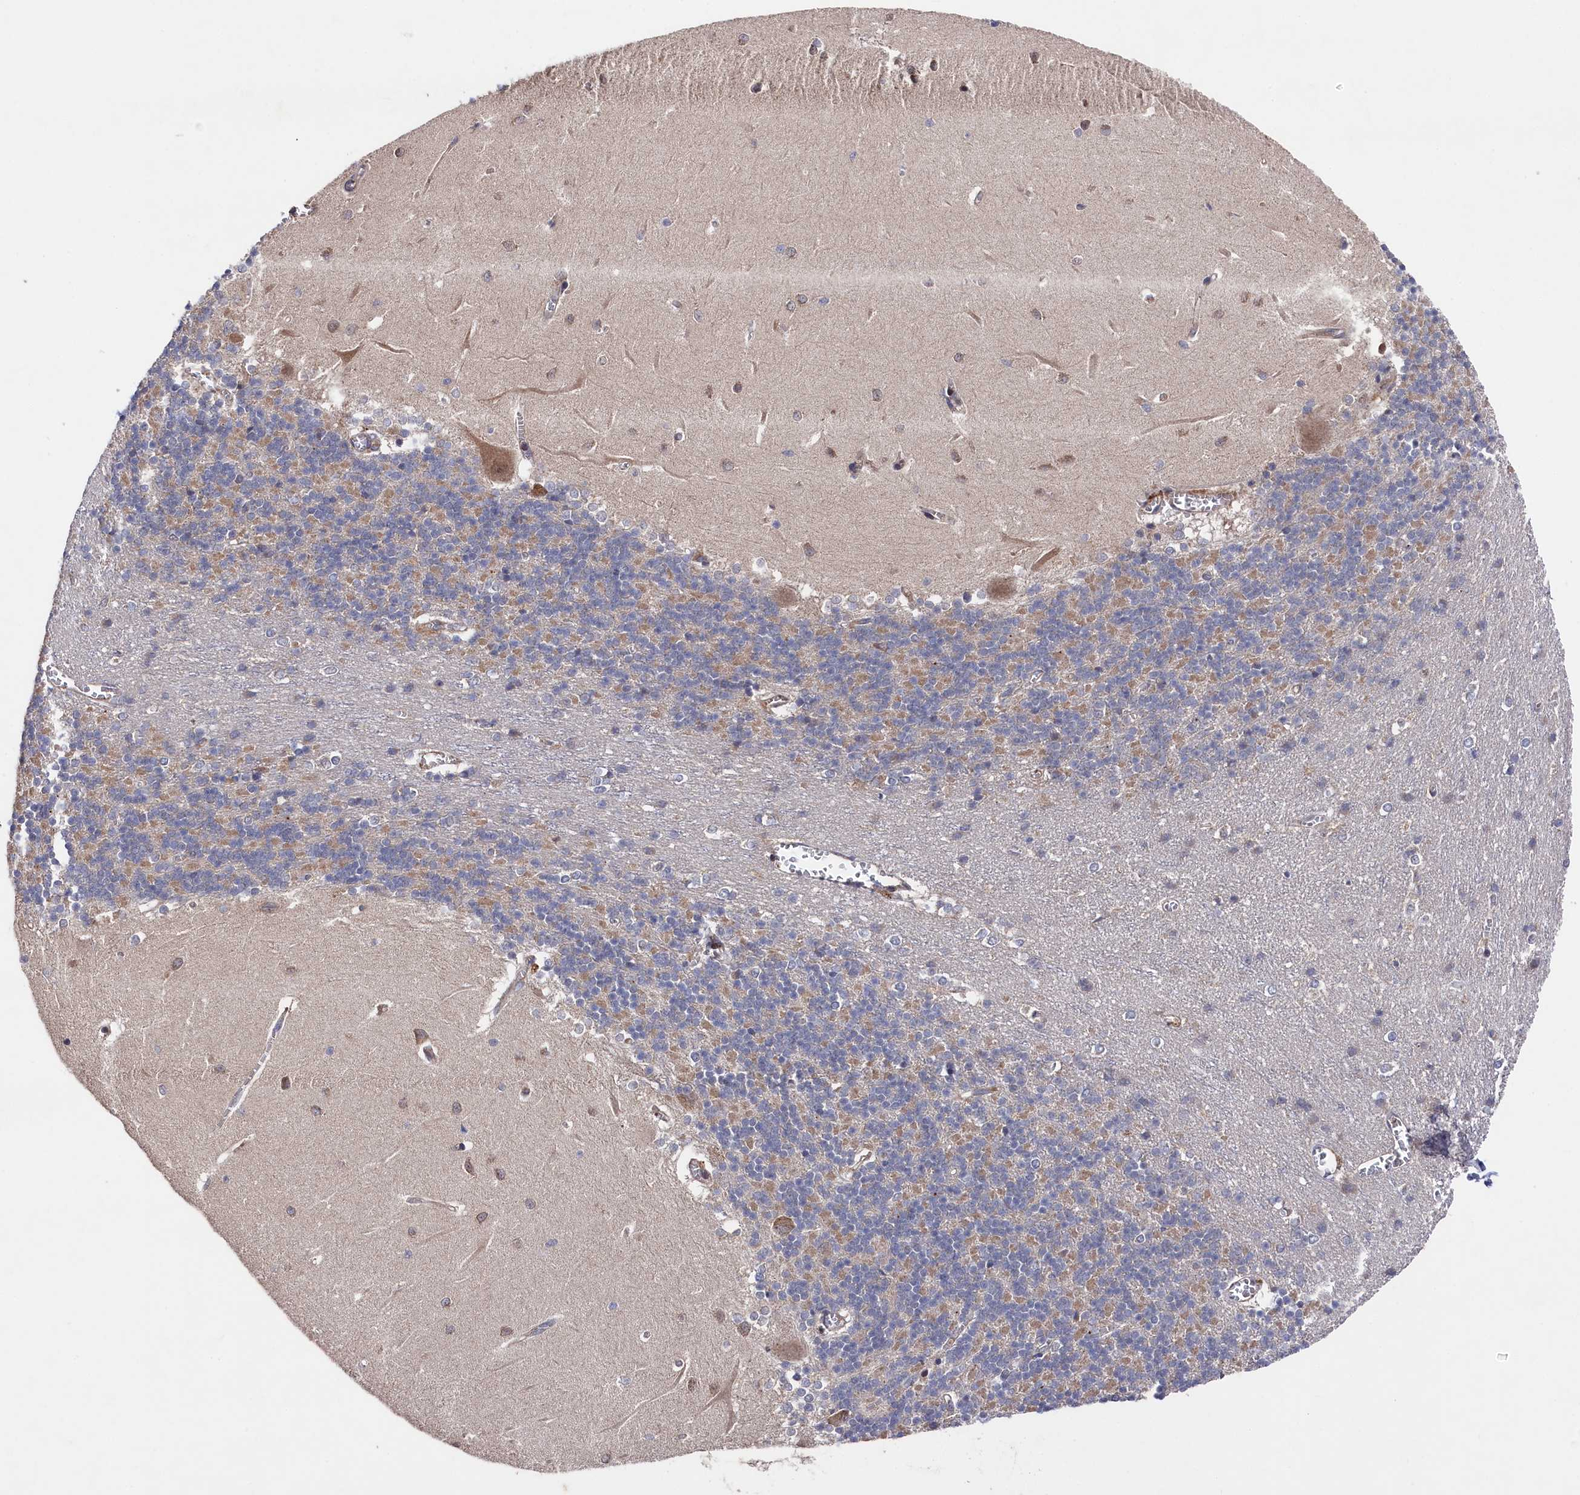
{"staining": {"intensity": "moderate", "quantity": "25%-75%", "location": "cytoplasmic/membranous"}, "tissue": "cerebellum", "cell_type": "Cells in granular layer", "image_type": "normal", "snomed": [{"axis": "morphology", "description": "Normal tissue, NOS"}, {"axis": "topography", "description": "Cerebellum"}], "caption": "Immunohistochemistry (IHC) photomicrograph of unremarkable human cerebellum stained for a protein (brown), which reveals medium levels of moderate cytoplasmic/membranous positivity in about 25%-75% of cells in granular layer.", "gene": "SUPV3L1", "patient": {"sex": "male", "age": 37}}